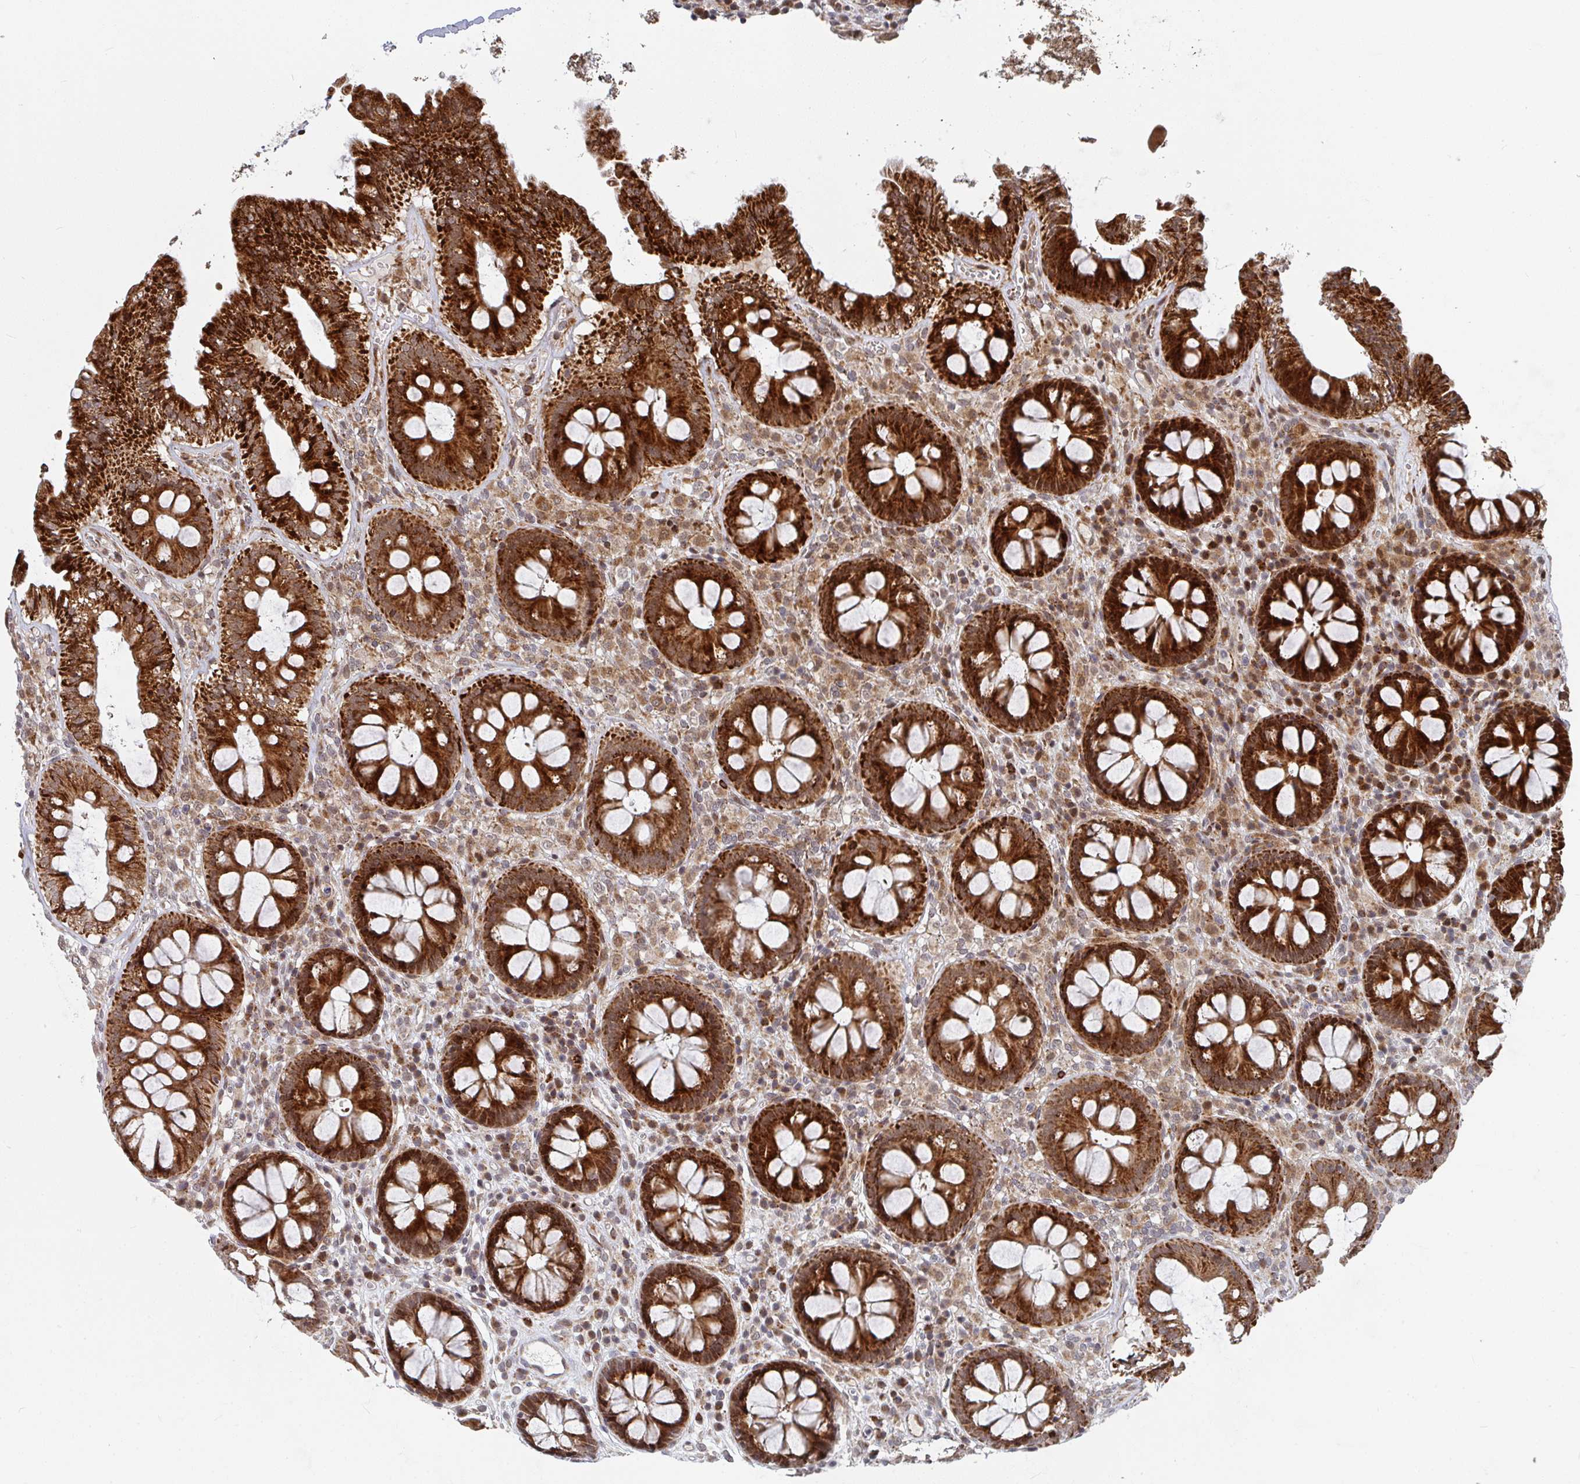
{"staining": {"intensity": "weak", "quantity": ">75%", "location": "cytoplasmic/membranous"}, "tissue": "colon", "cell_type": "Endothelial cells", "image_type": "normal", "snomed": [{"axis": "morphology", "description": "Normal tissue, NOS"}, {"axis": "topography", "description": "Colon"}, {"axis": "topography", "description": "Peripheral nerve tissue"}], "caption": "A histopathology image of human colon stained for a protein reveals weak cytoplasmic/membranous brown staining in endothelial cells.", "gene": "RBBP5", "patient": {"sex": "male", "age": 84}}